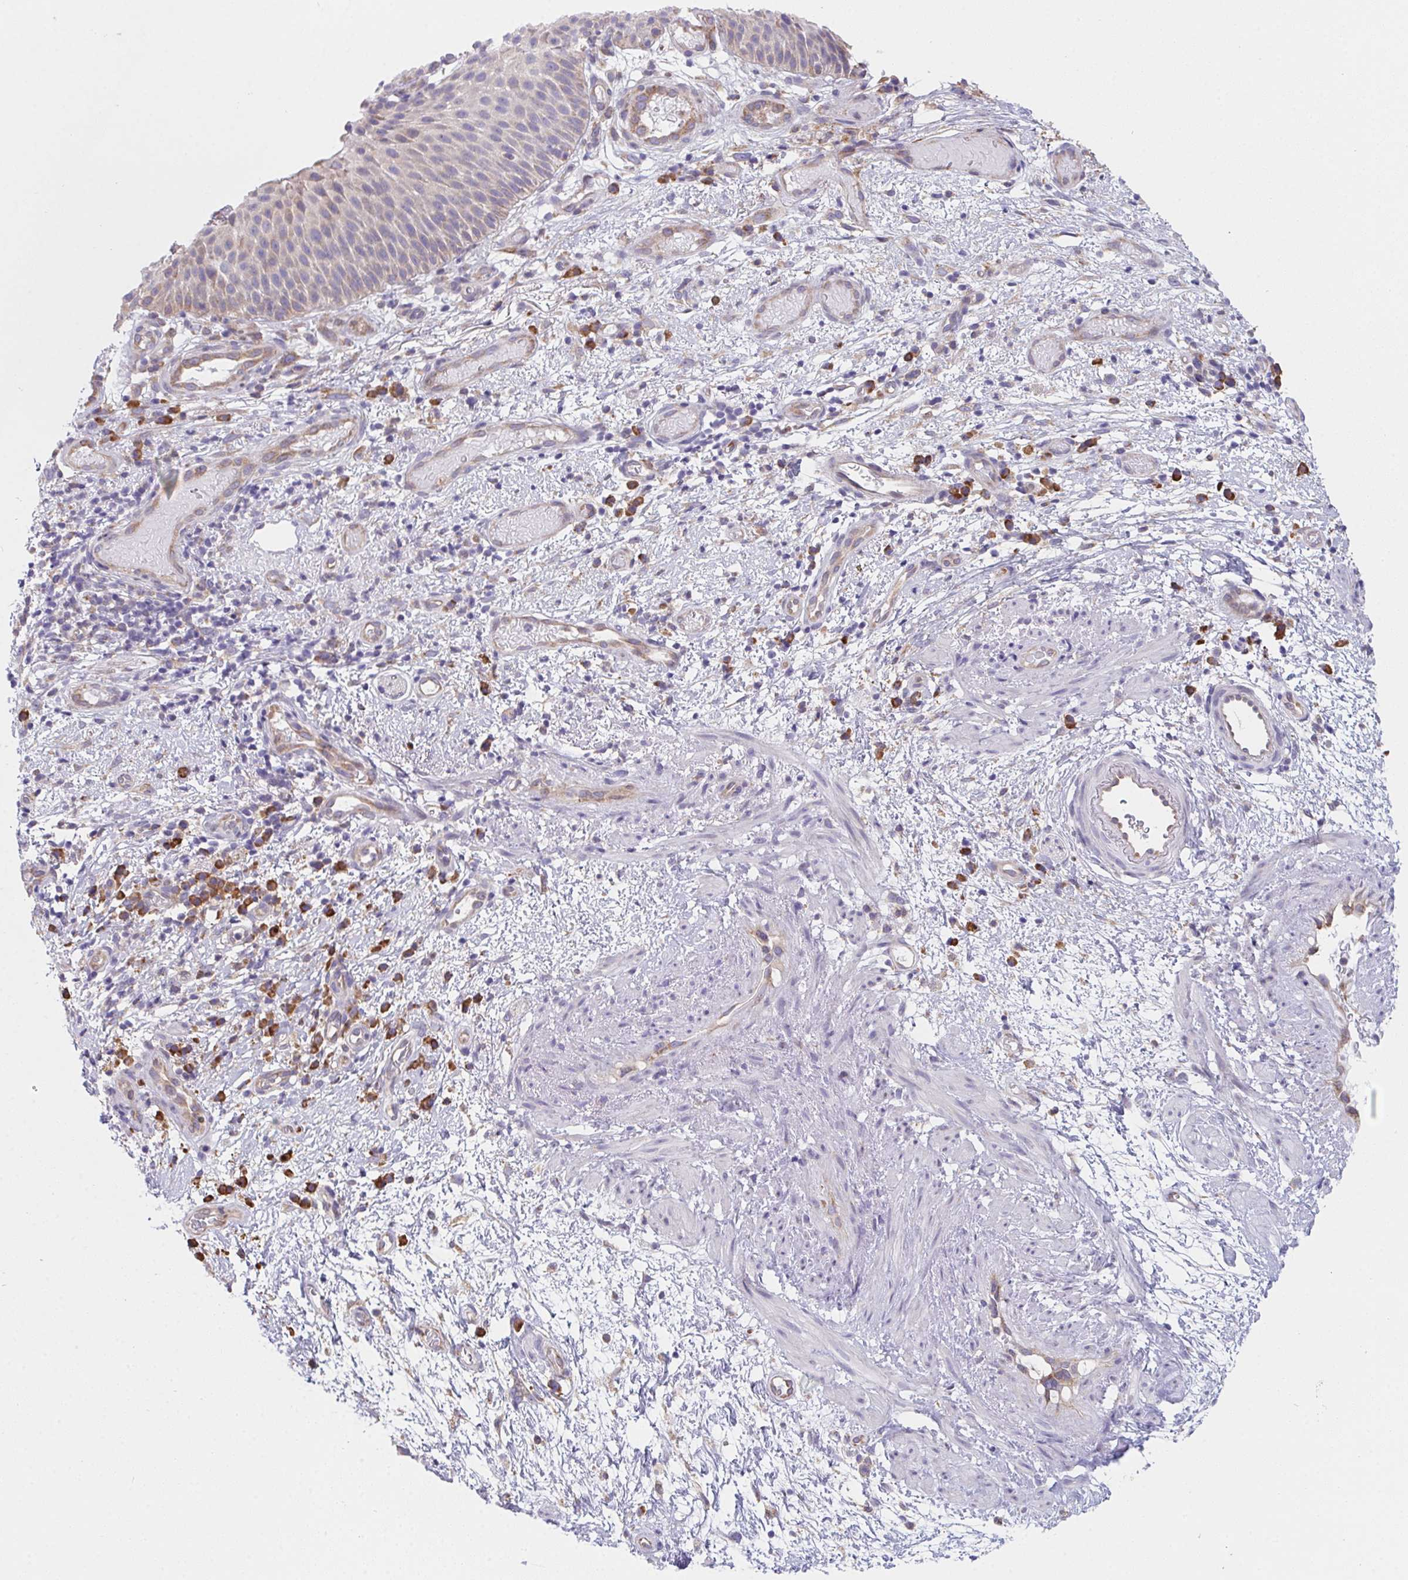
{"staining": {"intensity": "weak", "quantity": "25%-75%", "location": "cytoplasmic/membranous"}, "tissue": "nasopharynx", "cell_type": "Respiratory epithelial cells", "image_type": "normal", "snomed": [{"axis": "morphology", "description": "Normal tissue, NOS"}, {"axis": "morphology", "description": "Inflammation, NOS"}, {"axis": "topography", "description": "Nasopharynx"}], "caption": "Protein expression analysis of normal human nasopharynx reveals weak cytoplasmic/membranous expression in approximately 25%-75% of respiratory epithelial cells. (brown staining indicates protein expression, while blue staining denotes nuclei).", "gene": "ADAM8", "patient": {"sex": "male", "age": 54}}